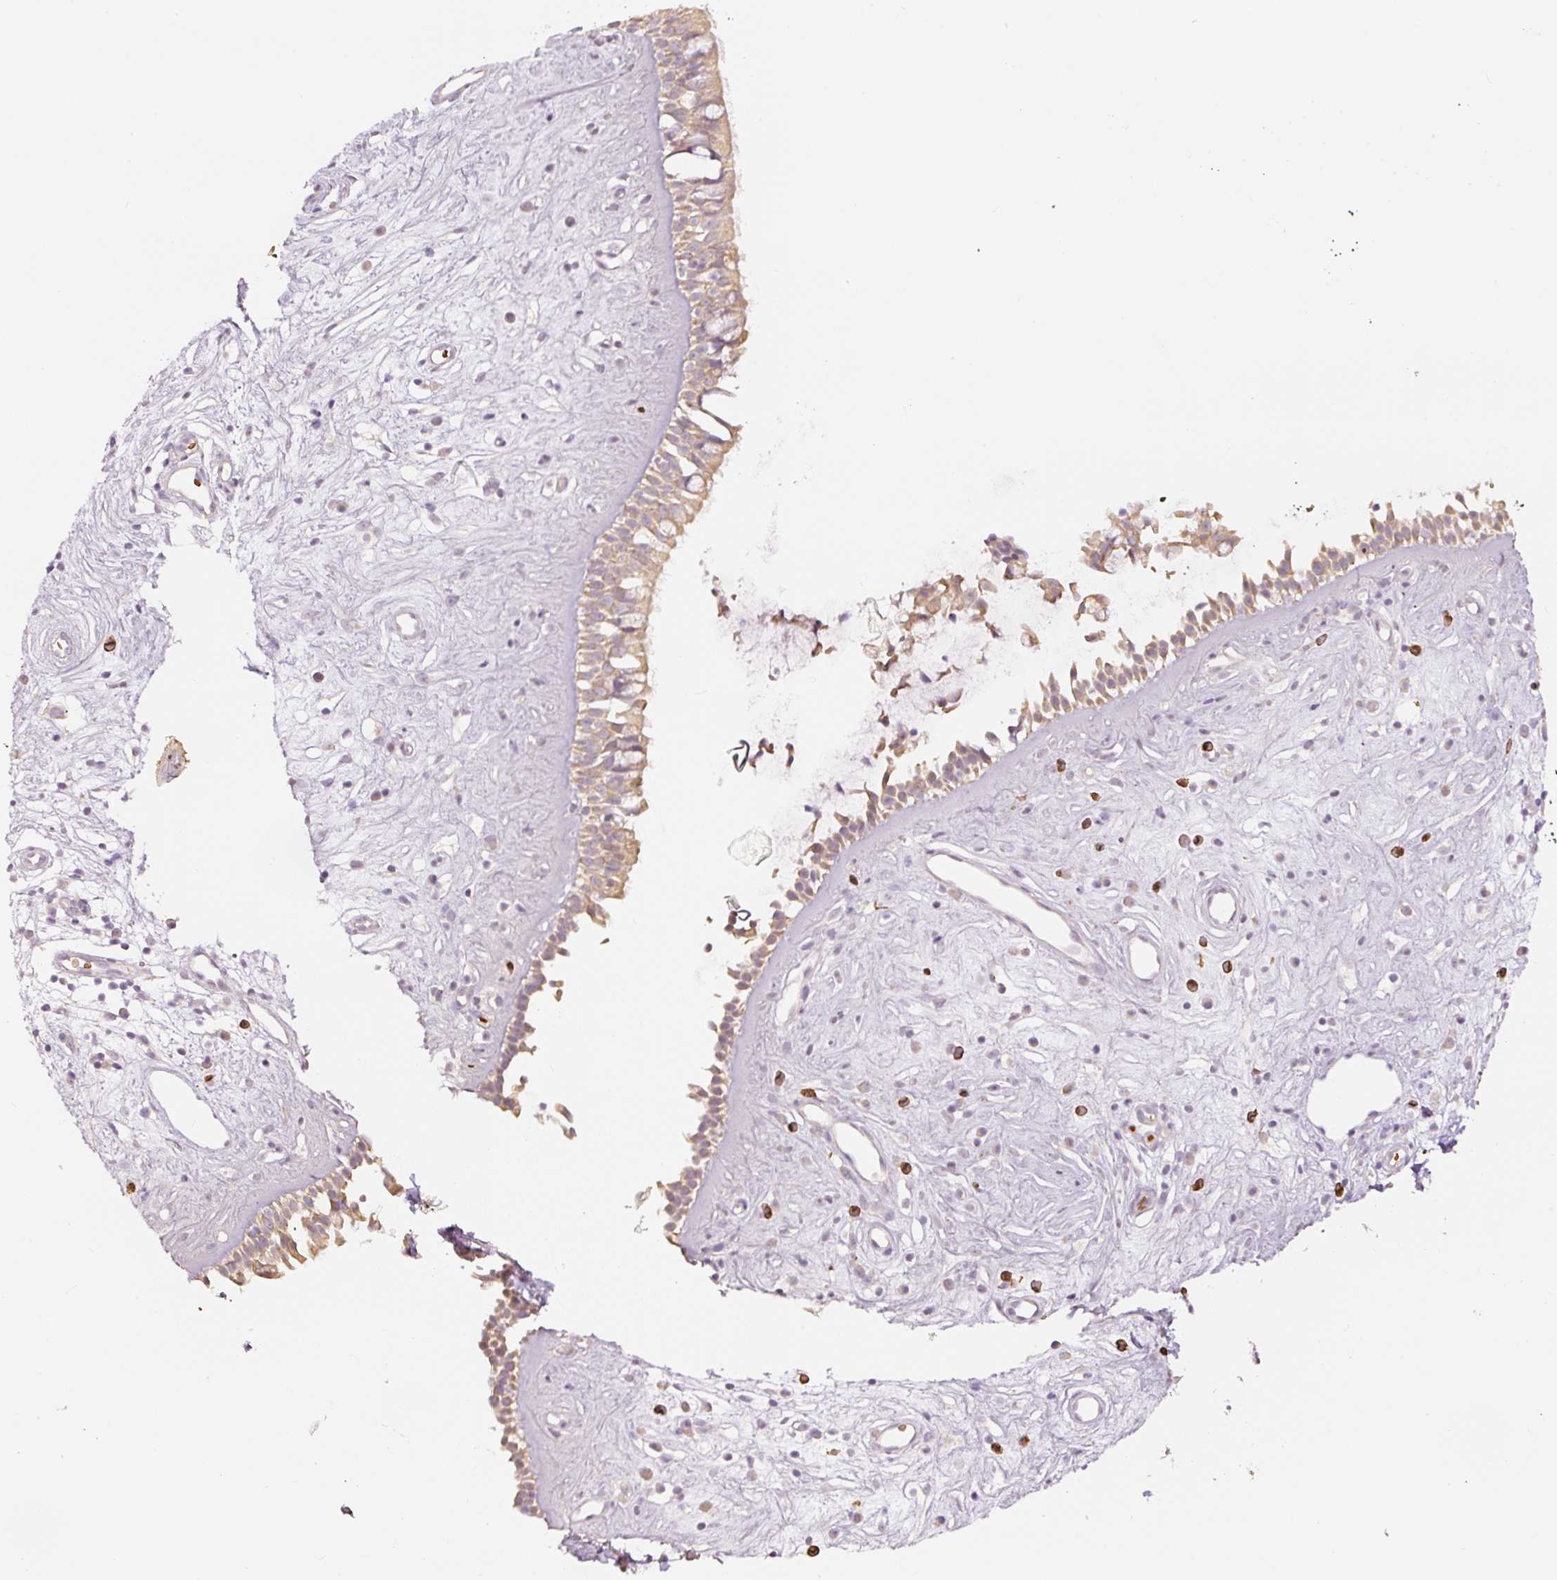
{"staining": {"intensity": "moderate", "quantity": "25%-75%", "location": "cytoplasmic/membranous"}, "tissue": "nasopharynx", "cell_type": "Respiratory epithelial cells", "image_type": "normal", "snomed": [{"axis": "morphology", "description": "Normal tissue, NOS"}, {"axis": "topography", "description": "Nasopharynx"}], "caption": "Immunohistochemical staining of unremarkable nasopharynx demonstrates medium levels of moderate cytoplasmic/membranous positivity in about 25%-75% of respiratory epithelial cells. (Brightfield microscopy of DAB IHC at high magnification).", "gene": "GZMA", "patient": {"sex": "male", "age": 32}}